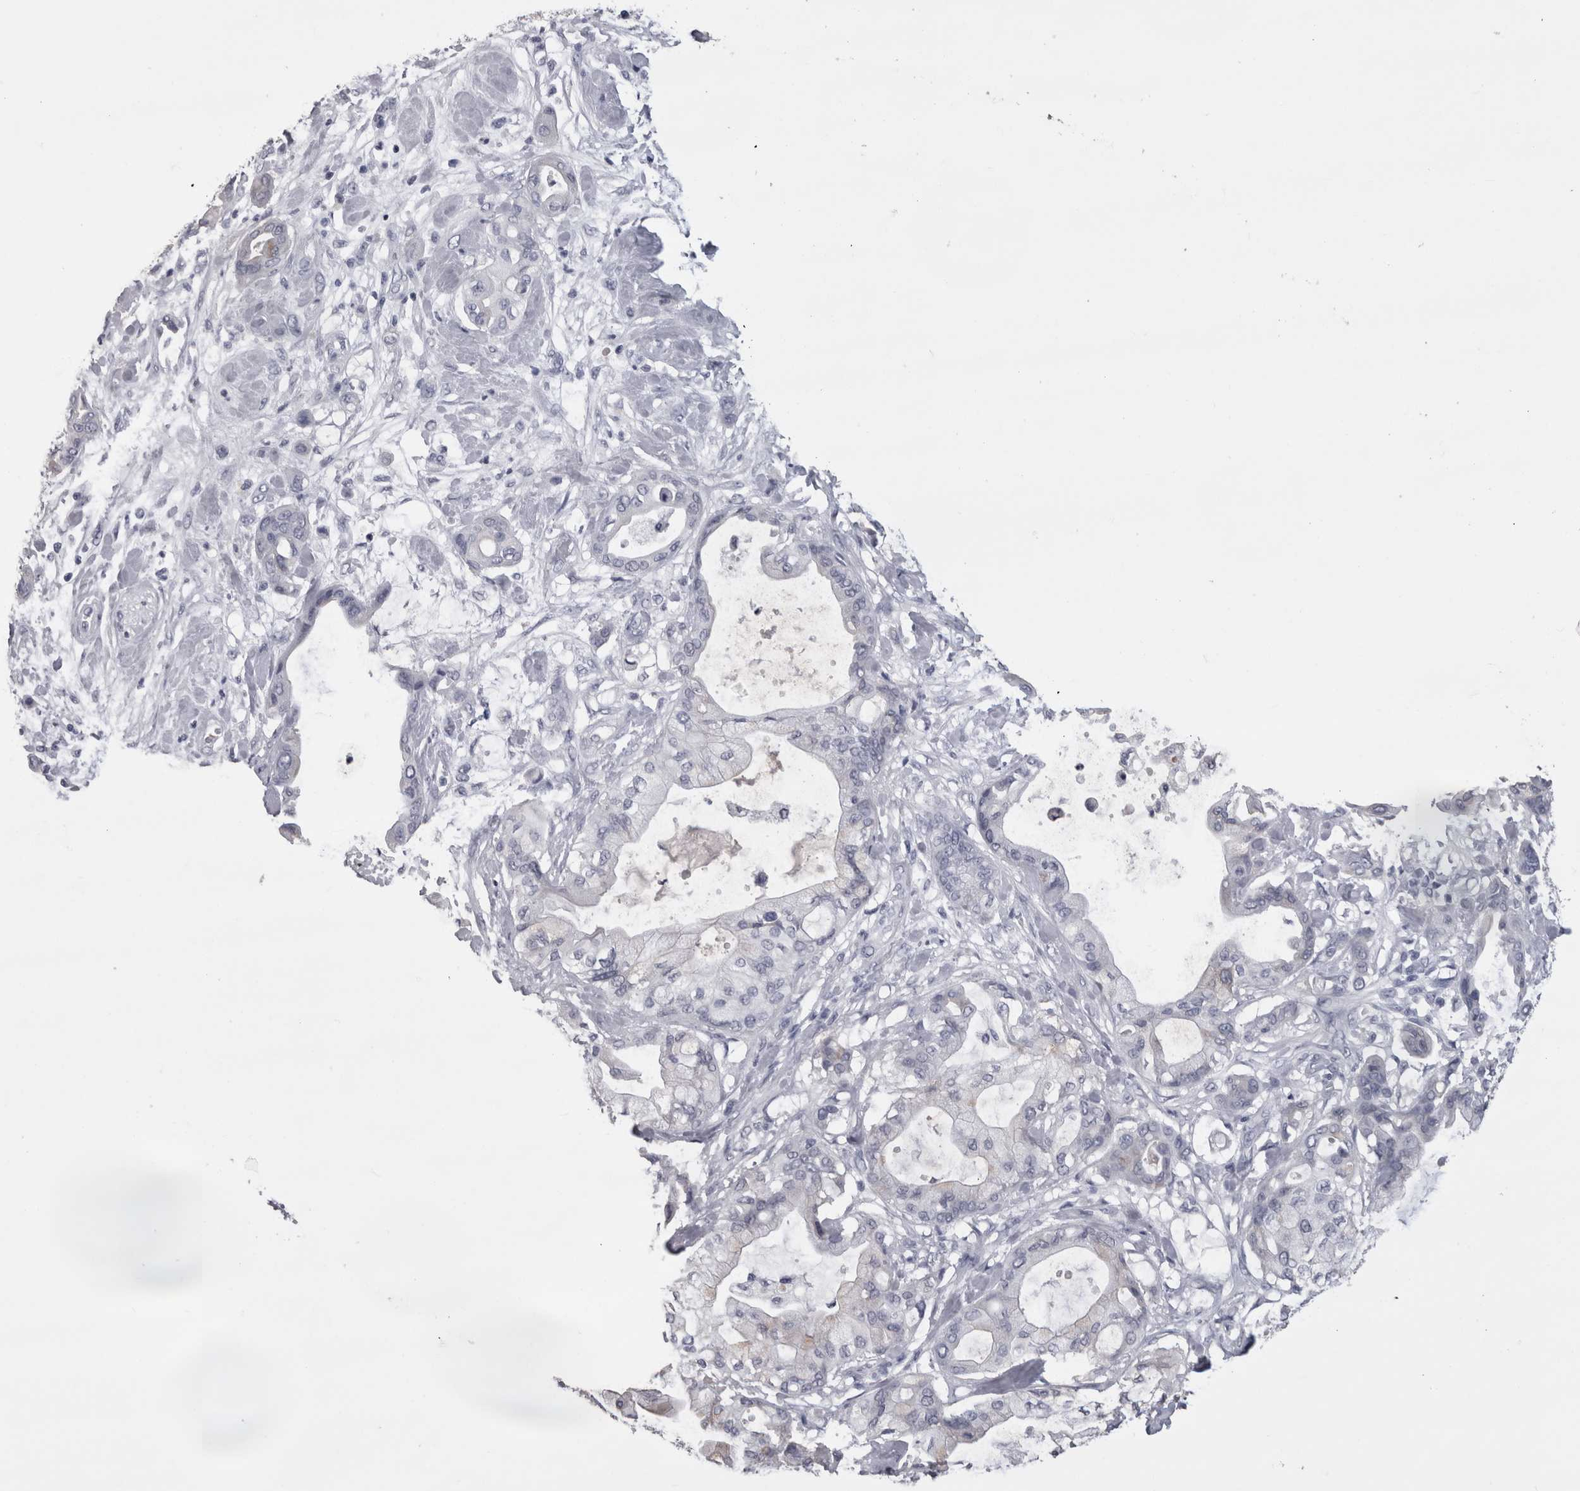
{"staining": {"intensity": "negative", "quantity": "none", "location": "none"}, "tissue": "pancreatic cancer", "cell_type": "Tumor cells", "image_type": "cancer", "snomed": [{"axis": "morphology", "description": "Adenocarcinoma, NOS"}, {"axis": "morphology", "description": "Adenocarcinoma, metastatic, NOS"}, {"axis": "topography", "description": "Lymph node"}, {"axis": "topography", "description": "Pancreas"}, {"axis": "topography", "description": "Duodenum"}], "caption": "IHC photomicrograph of pancreatic cancer (metastatic adenocarcinoma) stained for a protein (brown), which reveals no positivity in tumor cells.", "gene": "CDHR5", "patient": {"sex": "female", "age": 64}}